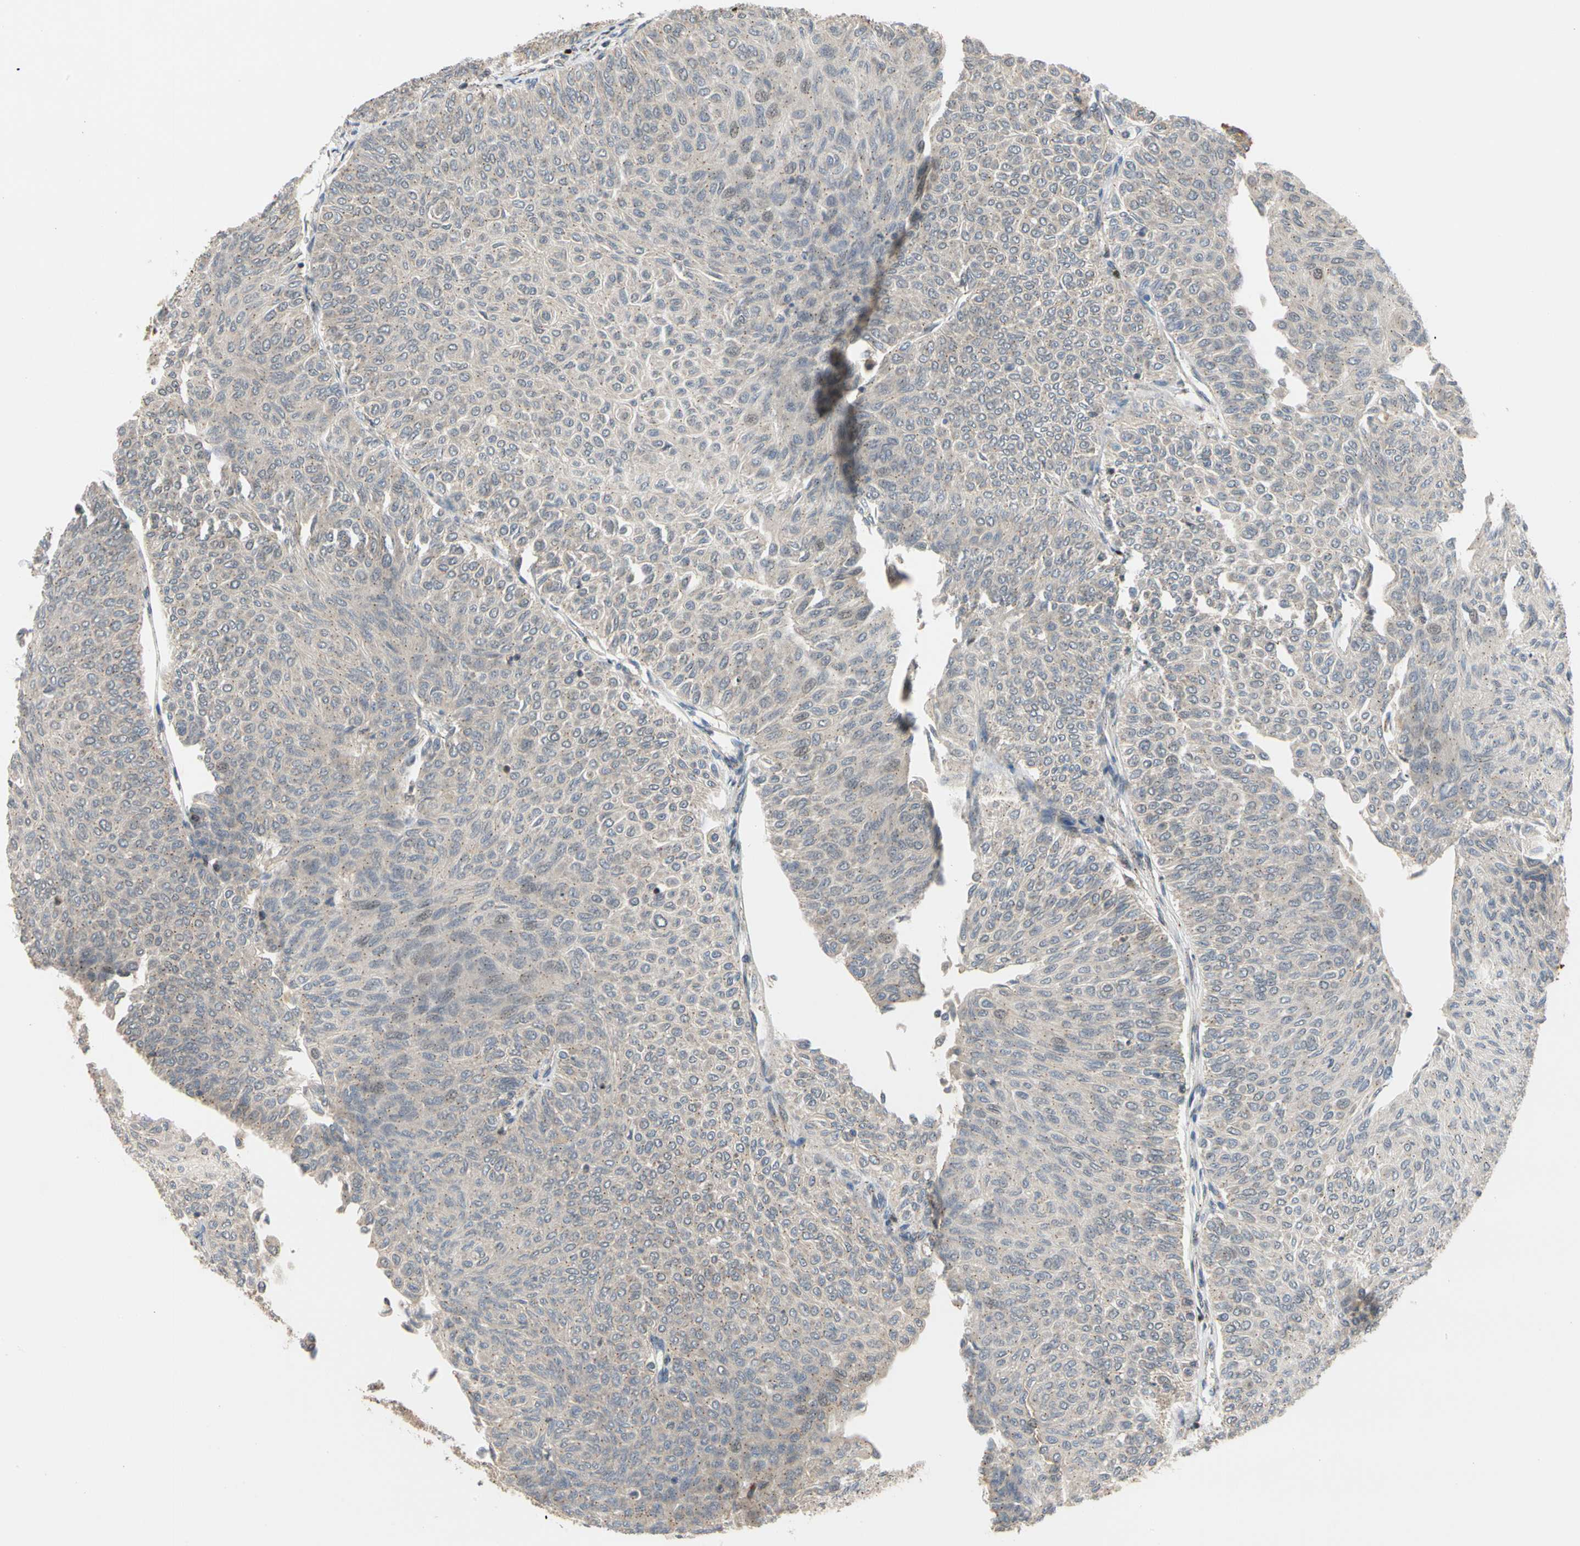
{"staining": {"intensity": "negative", "quantity": "none", "location": "none"}, "tissue": "urothelial cancer", "cell_type": "Tumor cells", "image_type": "cancer", "snomed": [{"axis": "morphology", "description": "Urothelial carcinoma, Low grade"}, {"axis": "topography", "description": "Urinary bladder"}], "caption": "Immunohistochemical staining of urothelial cancer exhibits no significant staining in tumor cells.", "gene": "IP6K2", "patient": {"sex": "male", "age": 78}}